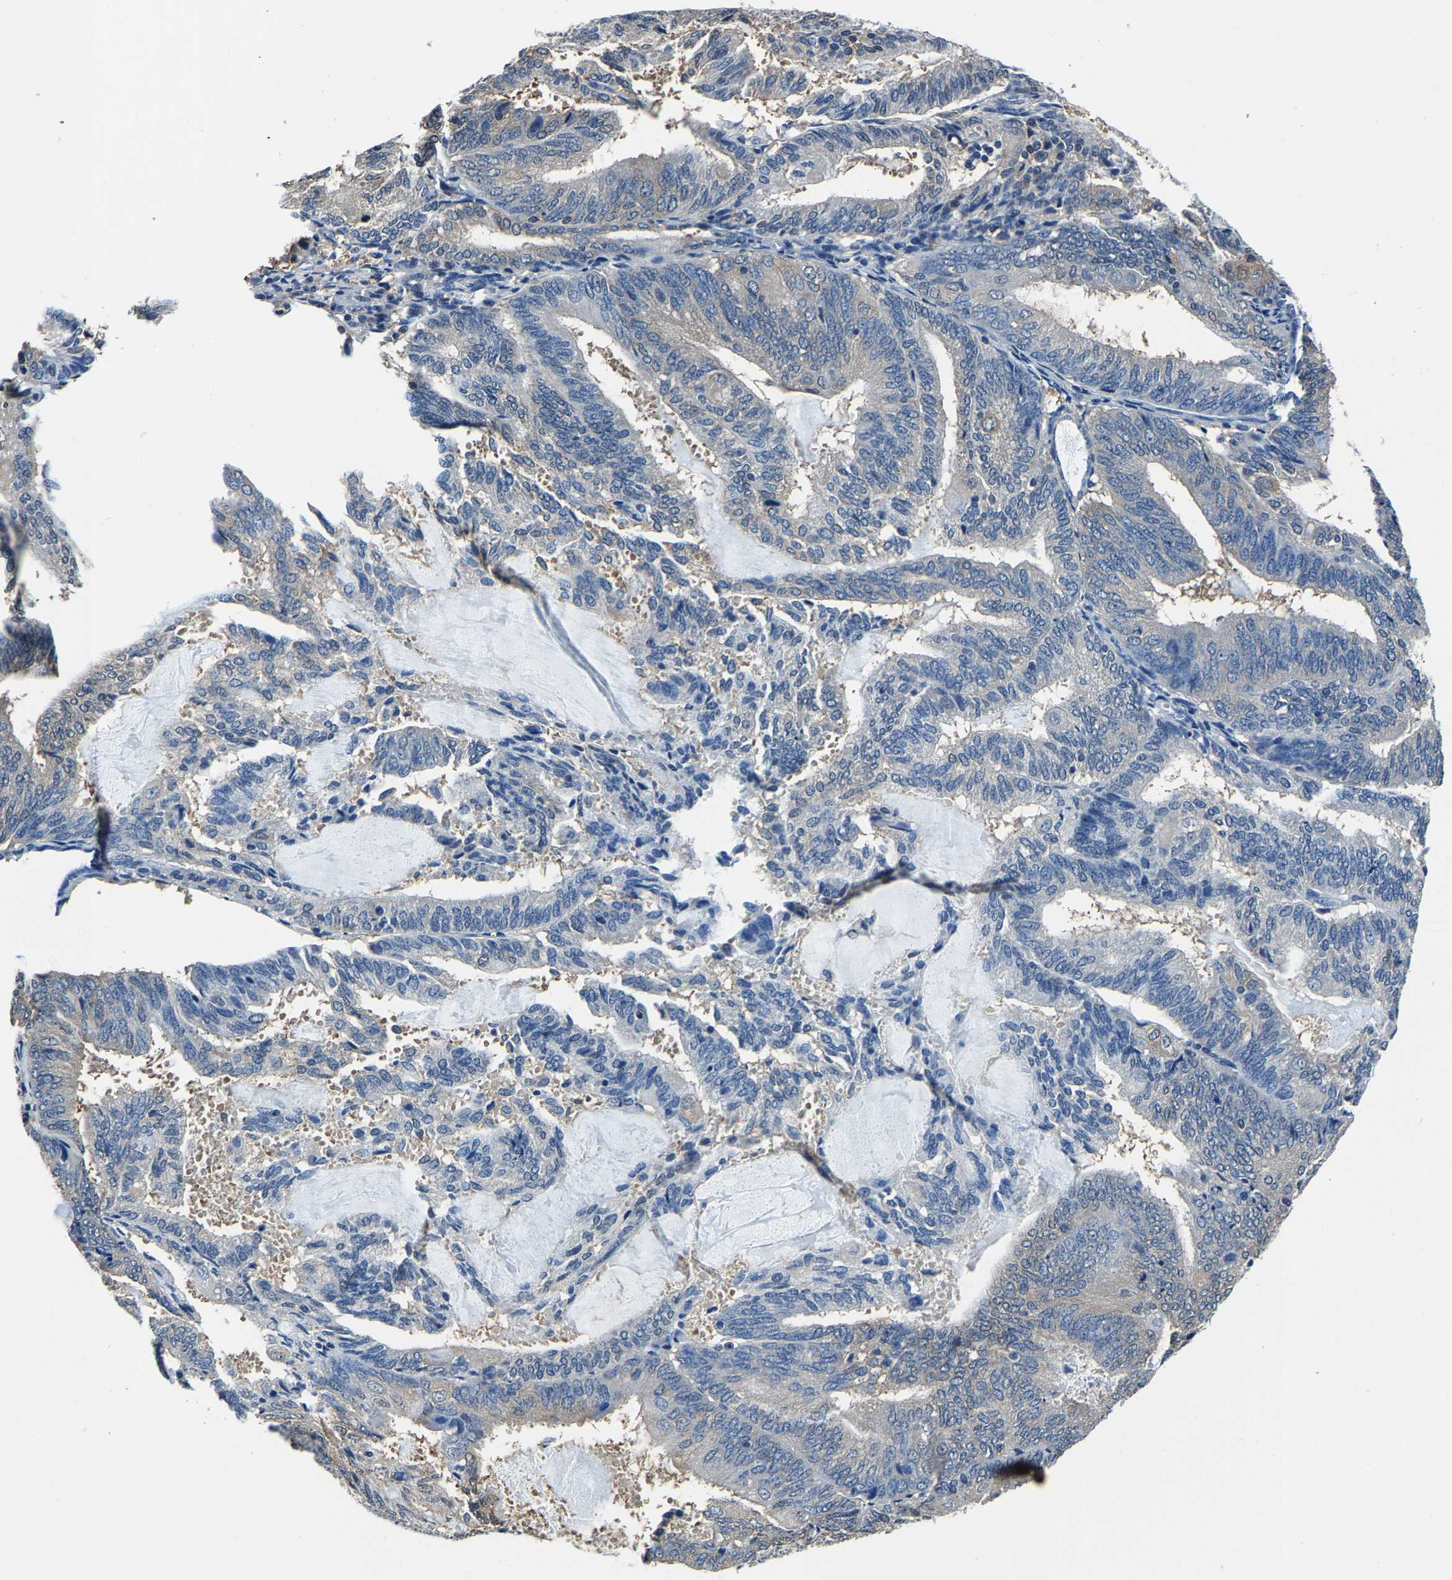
{"staining": {"intensity": "negative", "quantity": "none", "location": "none"}, "tissue": "endometrial cancer", "cell_type": "Tumor cells", "image_type": "cancer", "snomed": [{"axis": "morphology", "description": "Adenocarcinoma, NOS"}, {"axis": "topography", "description": "Endometrium"}], "caption": "Tumor cells show no significant positivity in endometrial adenocarcinoma.", "gene": "ALDOB", "patient": {"sex": "female", "age": 81}}